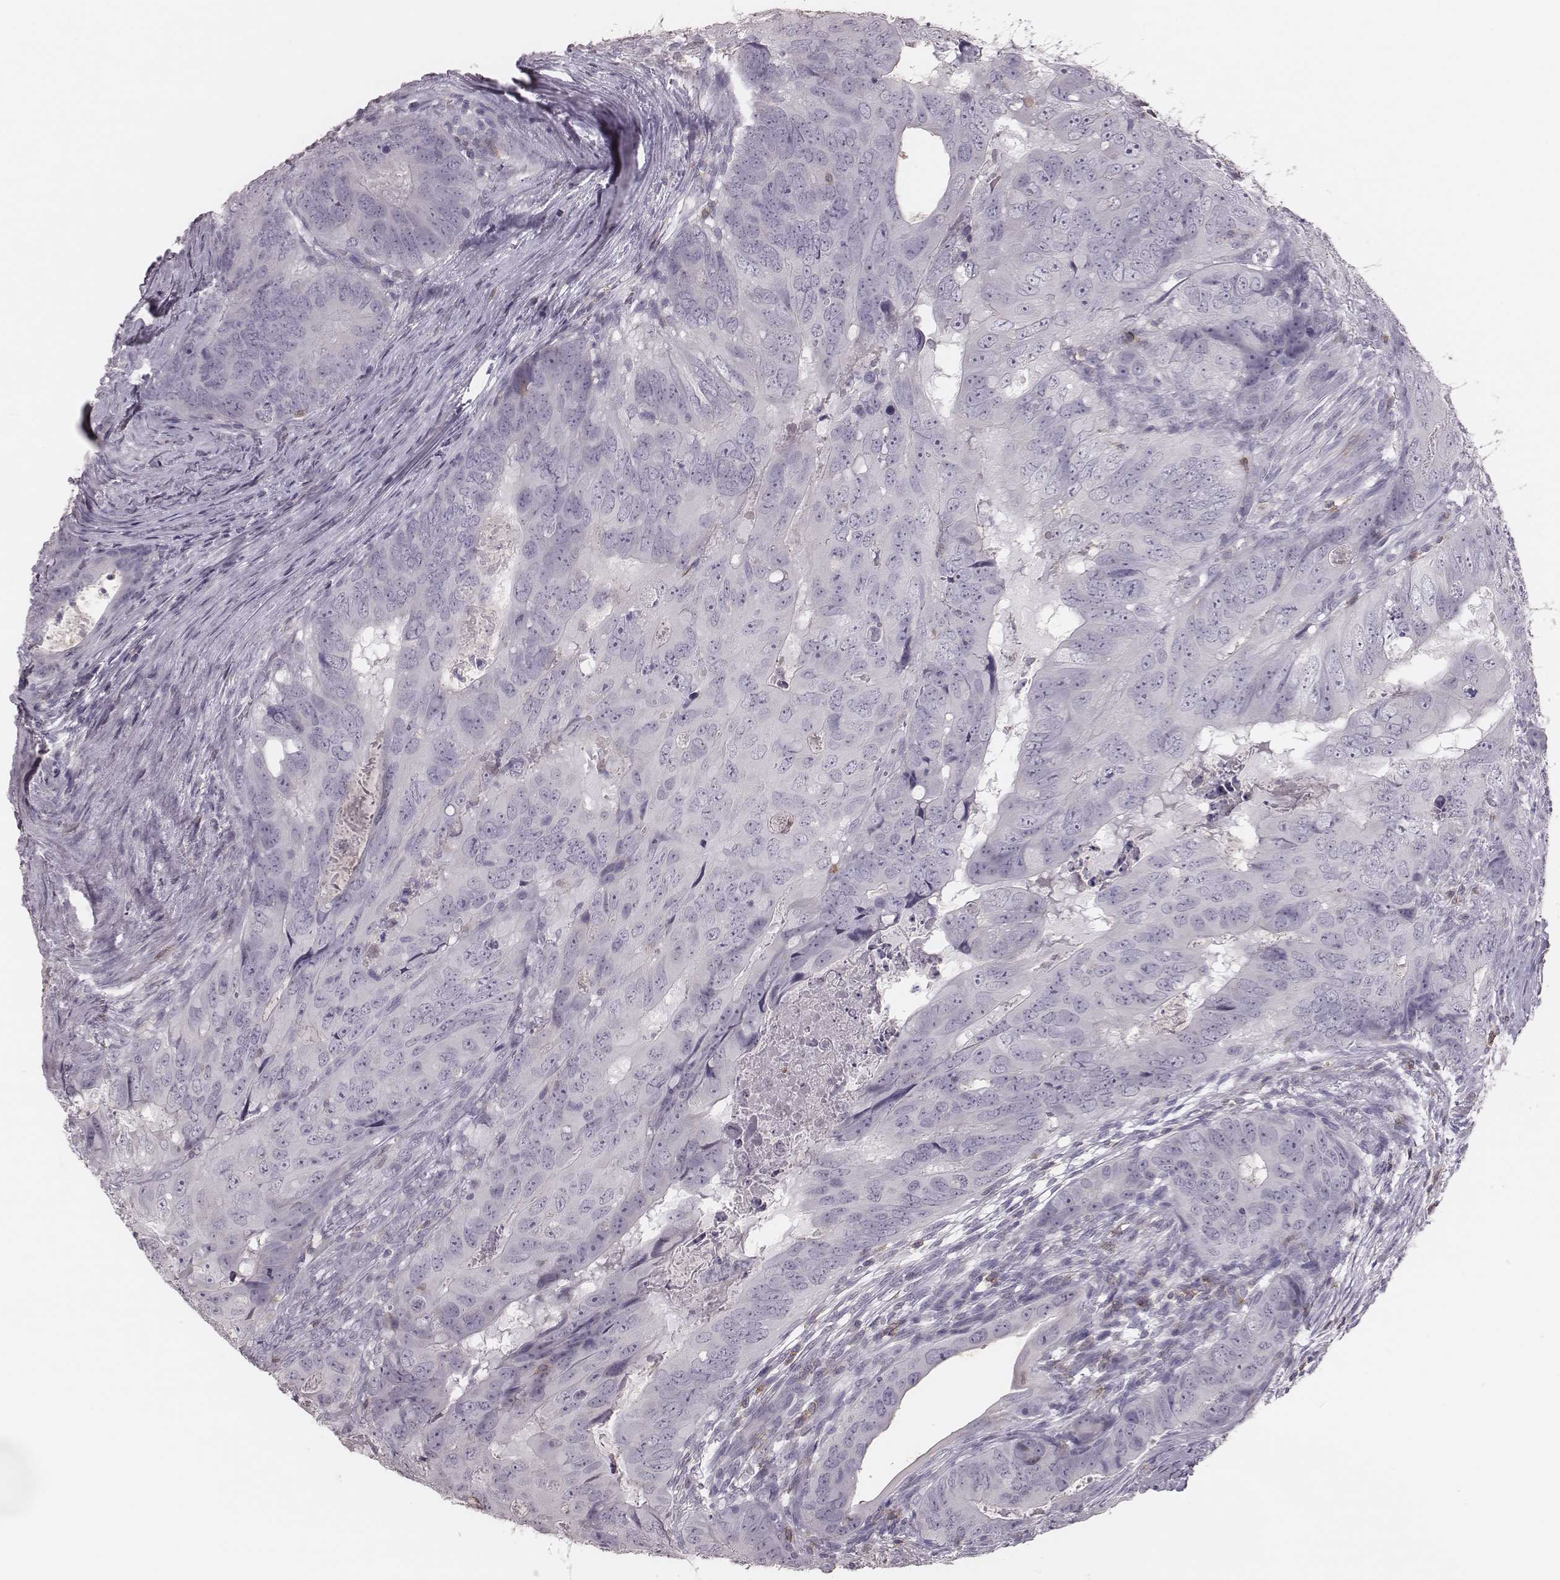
{"staining": {"intensity": "negative", "quantity": "none", "location": "none"}, "tissue": "colorectal cancer", "cell_type": "Tumor cells", "image_type": "cancer", "snomed": [{"axis": "morphology", "description": "Adenocarcinoma, NOS"}, {"axis": "topography", "description": "Colon"}], "caption": "Protein analysis of colorectal cancer exhibits no significant expression in tumor cells.", "gene": "PDCD1", "patient": {"sex": "male", "age": 79}}